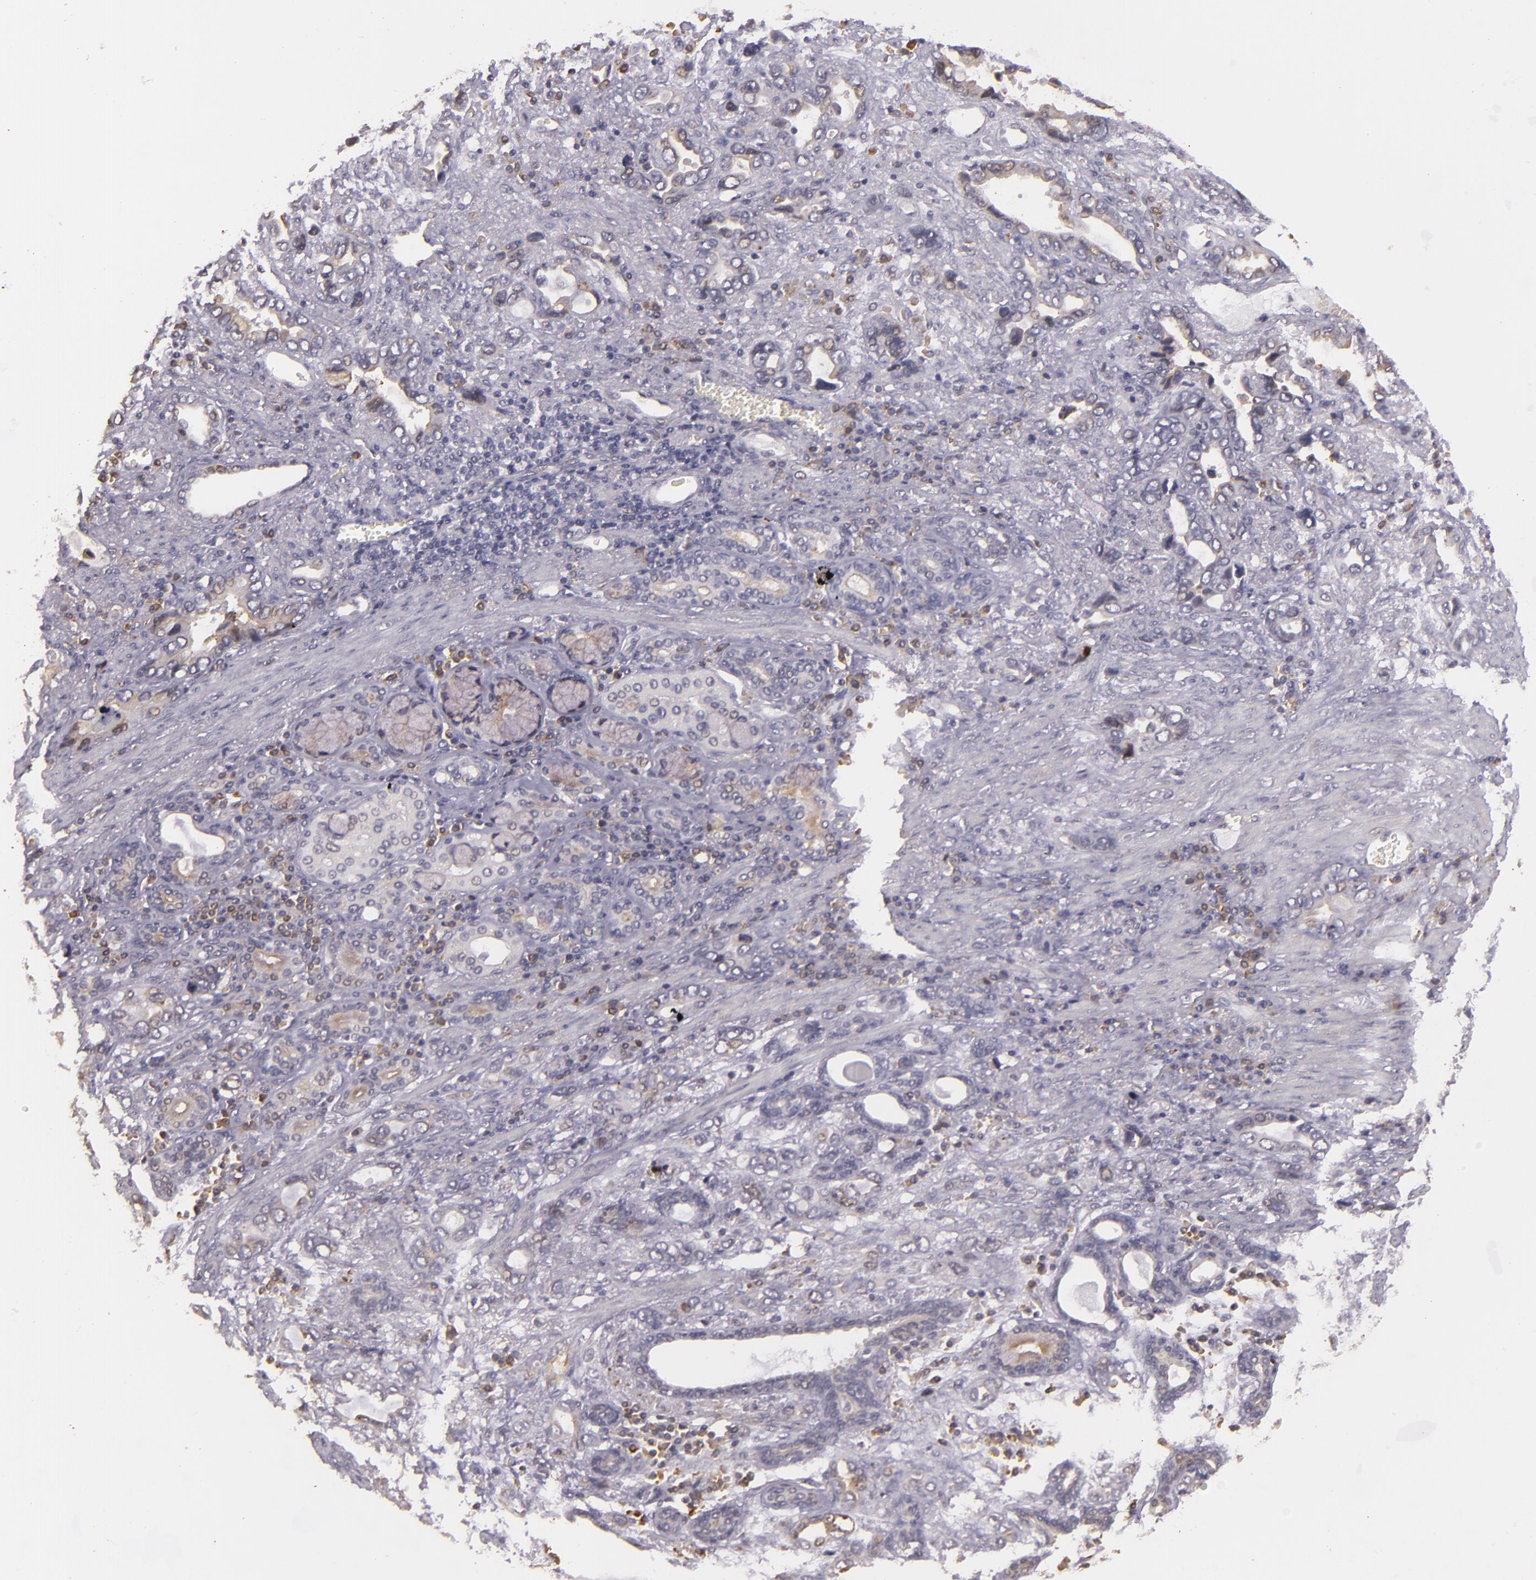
{"staining": {"intensity": "weak", "quantity": "<25%", "location": "cytoplasmic/membranous"}, "tissue": "stomach cancer", "cell_type": "Tumor cells", "image_type": "cancer", "snomed": [{"axis": "morphology", "description": "Adenocarcinoma, NOS"}, {"axis": "topography", "description": "Stomach"}], "caption": "A high-resolution image shows immunohistochemistry staining of stomach cancer (adenocarcinoma), which exhibits no significant positivity in tumor cells. (DAB immunohistochemistry visualized using brightfield microscopy, high magnification).", "gene": "SYTL4", "patient": {"sex": "male", "age": 78}}